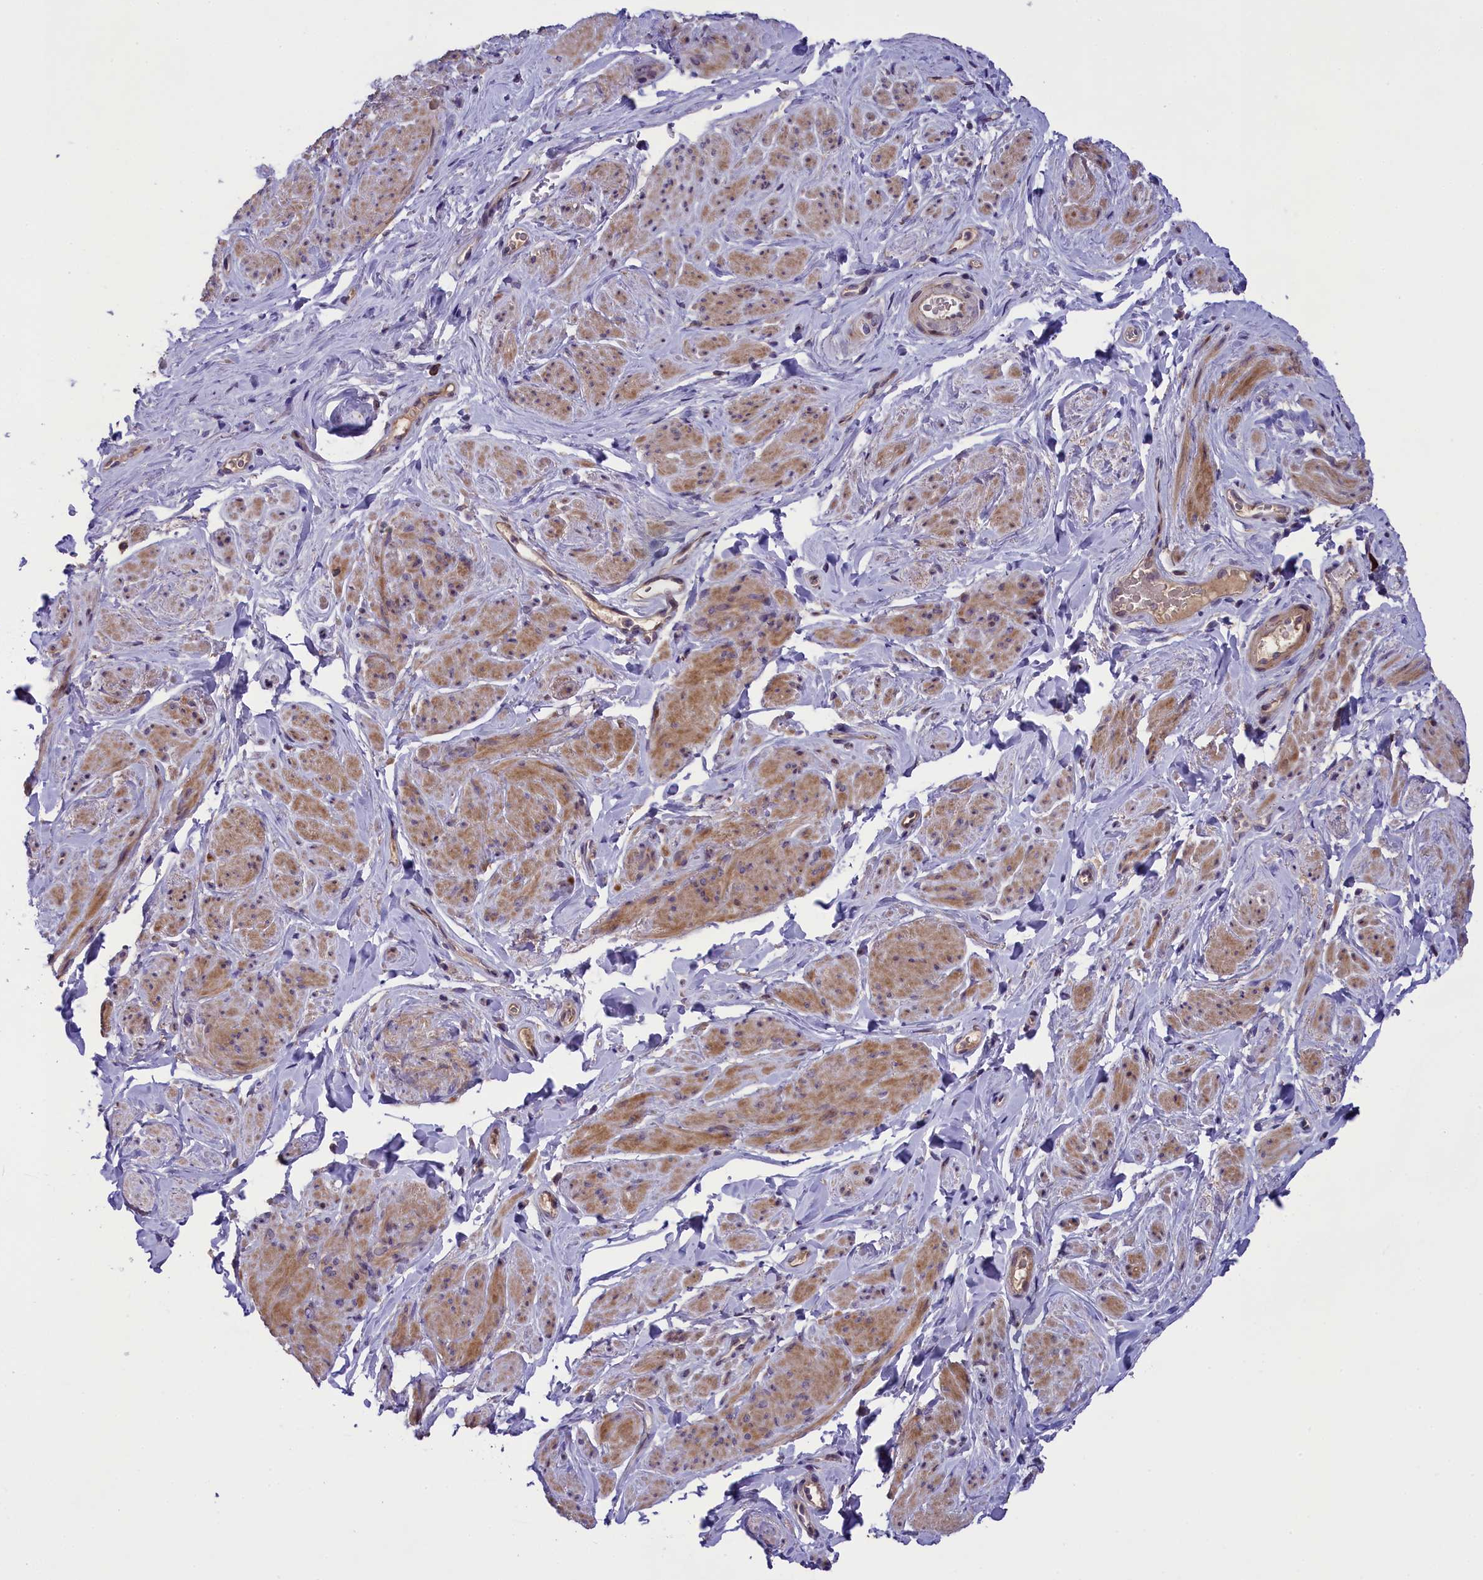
{"staining": {"intensity": "moderate", "quantity": "25%-75%", "location": "cytoplasmic/membranous"}, "tissue": "smooth muscle", "cell_type": "Smooth muscle cells", "image_type": "normal", "snomed": [{"axis": "morphology", "description": "Normal tissue, NOS"}, {"axis": "topography", "description": "Smooth muscle"}, {"axis": "topography", "description": "Peripheral nerve tissue"}], "caption": "An immunohistochemistry image of normal tissue is shown. Protein staining in brown shows moderate cytoplasmic/membranous positivity in smooth muscle within smooth muscle cells. (Stains: DAB in brown, nuclei in blue, Microscopy: brightfield microscopy at high magnification).", "gene": "ABCC10", "patient": {"sex": "male", "age": 69}}